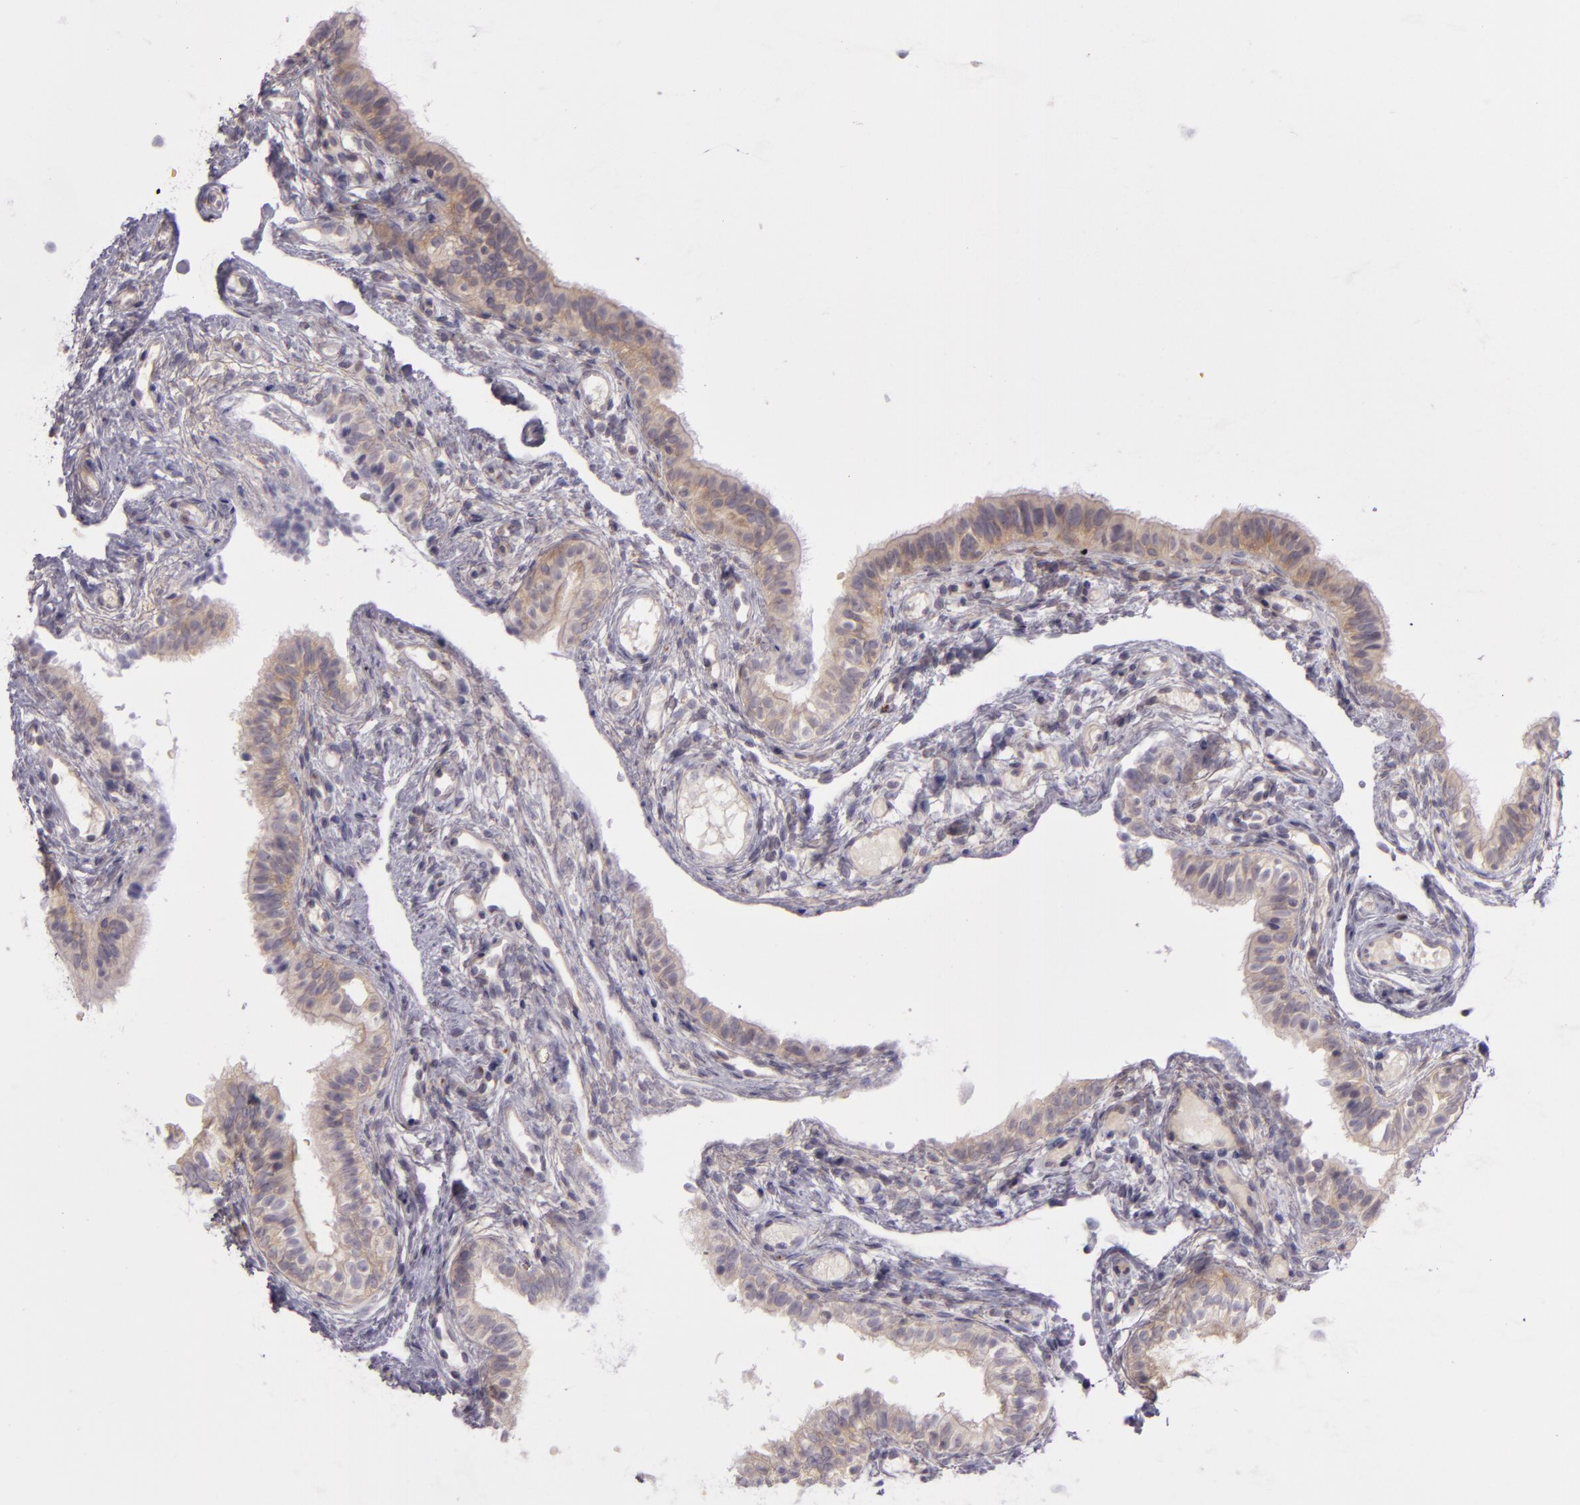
{"staining": {"intensity": "weak", "quantity": "25%-75%", "location": "cytoplasmic/membranous"}, "tissue": "fallopian tube", "cell_type": "Glandular cells", "image_type": "normal", "snomed": [{"axis": "morphology", "description": "Normal tissue, NOS"}, {"axis": "morphology", "description": "Dermoid, NOS"}, {"axis": "topography", "description": "Fallopian tube"}], "caption": "Immunohistochemical staining of unremarkable fallopian tube reveals 25%-75% levels of weak cytoplasmic/membranous protein staining in approximately 25%-75% of glandular cells.", "gene": "ZC3H7B", "patient": {"sex": "female", "age": 33}}